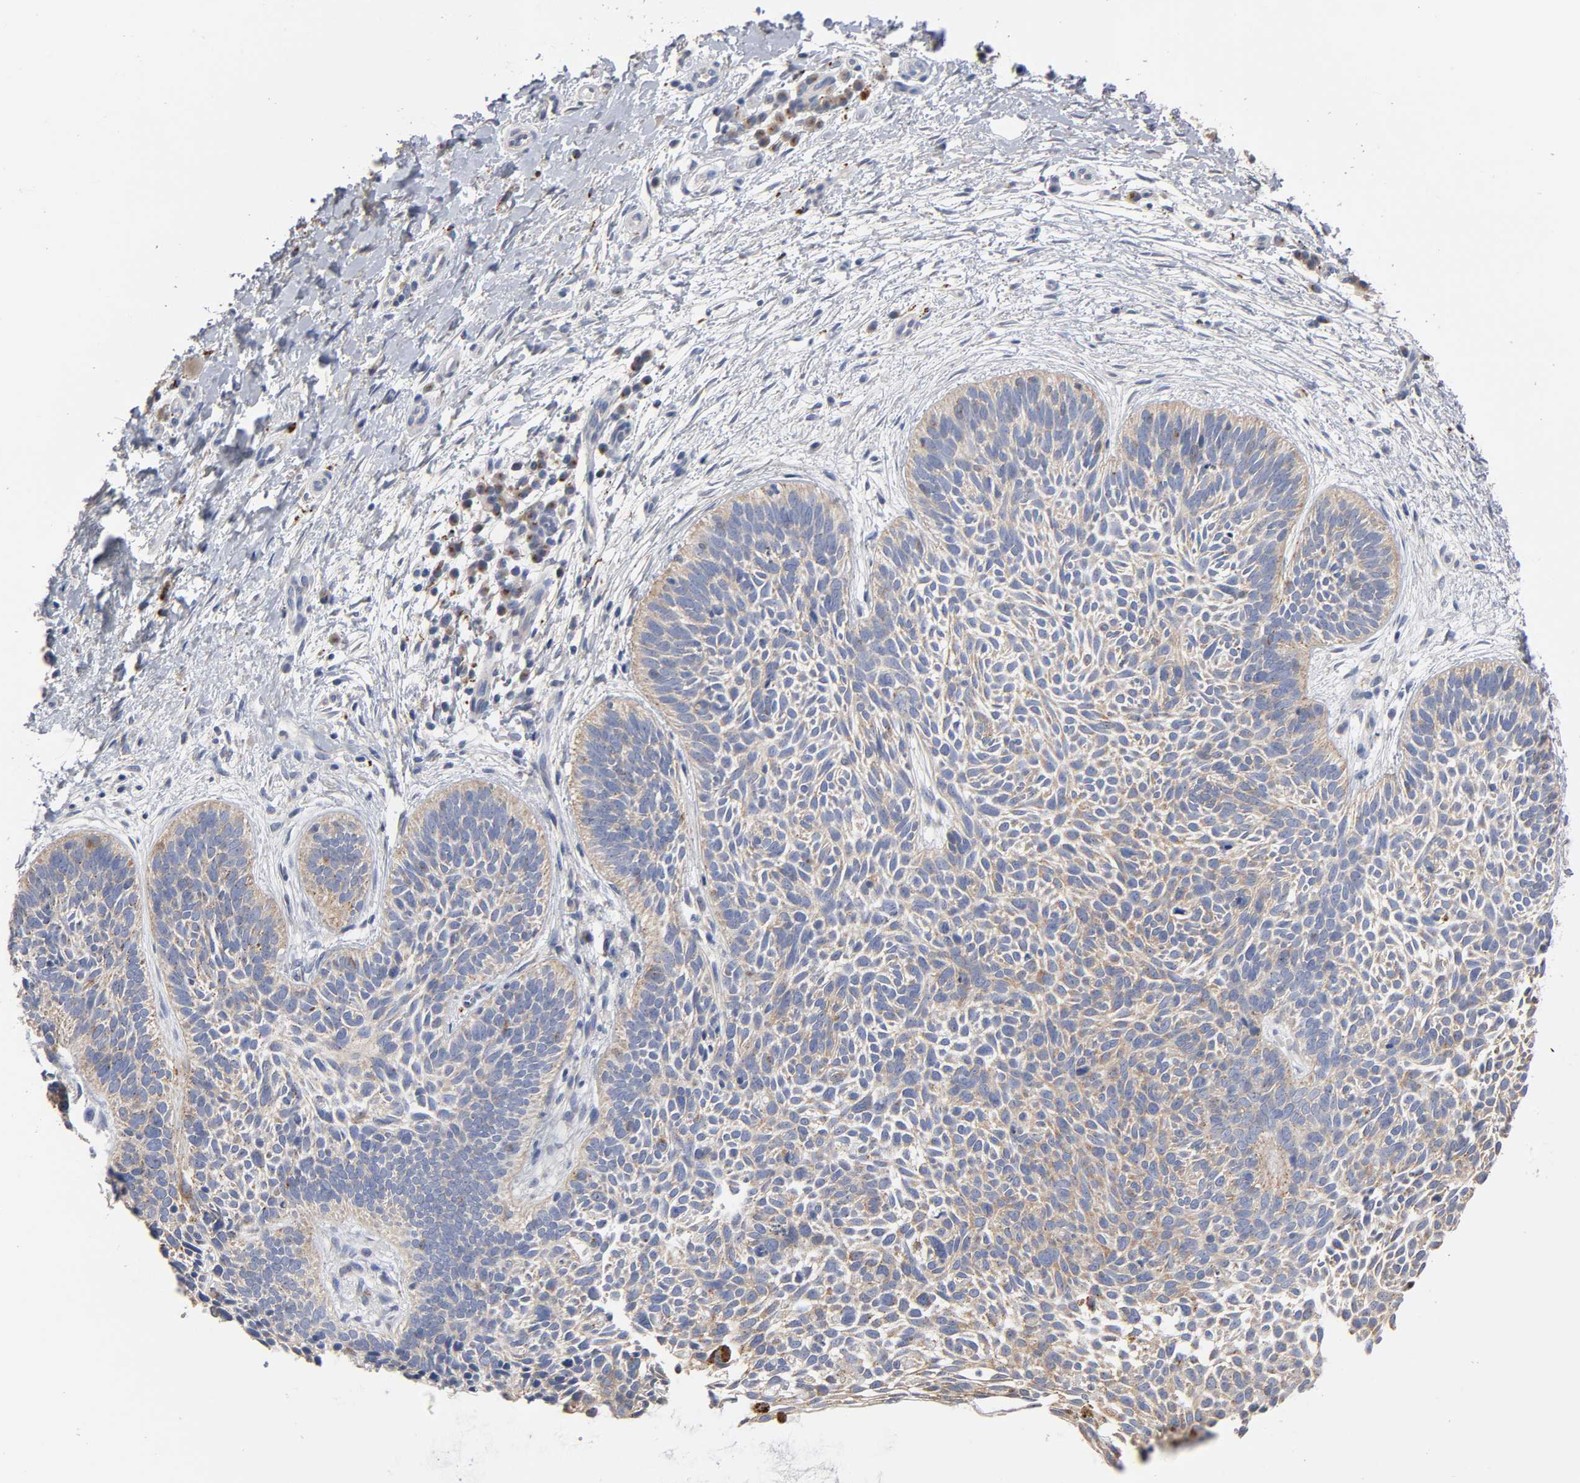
{"staining": {"intensity": "weak", "quantity": "25%-75%", "location": "cytoplasmic/membranous"}, "tissue": "skin cancer", "cell_type": "Tumor cells", "image_type": "cancer", "snomed": [{"axis": "morphology", "description": "Basal cell carcinoma"}, {"axis": "topography", "description": "Skin"}], "caption": "Weak cytoplasmic/membranous expression is seen in about 25%-75% of tumor cells in skin cancer (basal cell carcinoma).", "gene": "C17orf75", "patient": {"sex": "female", "age": 79}}